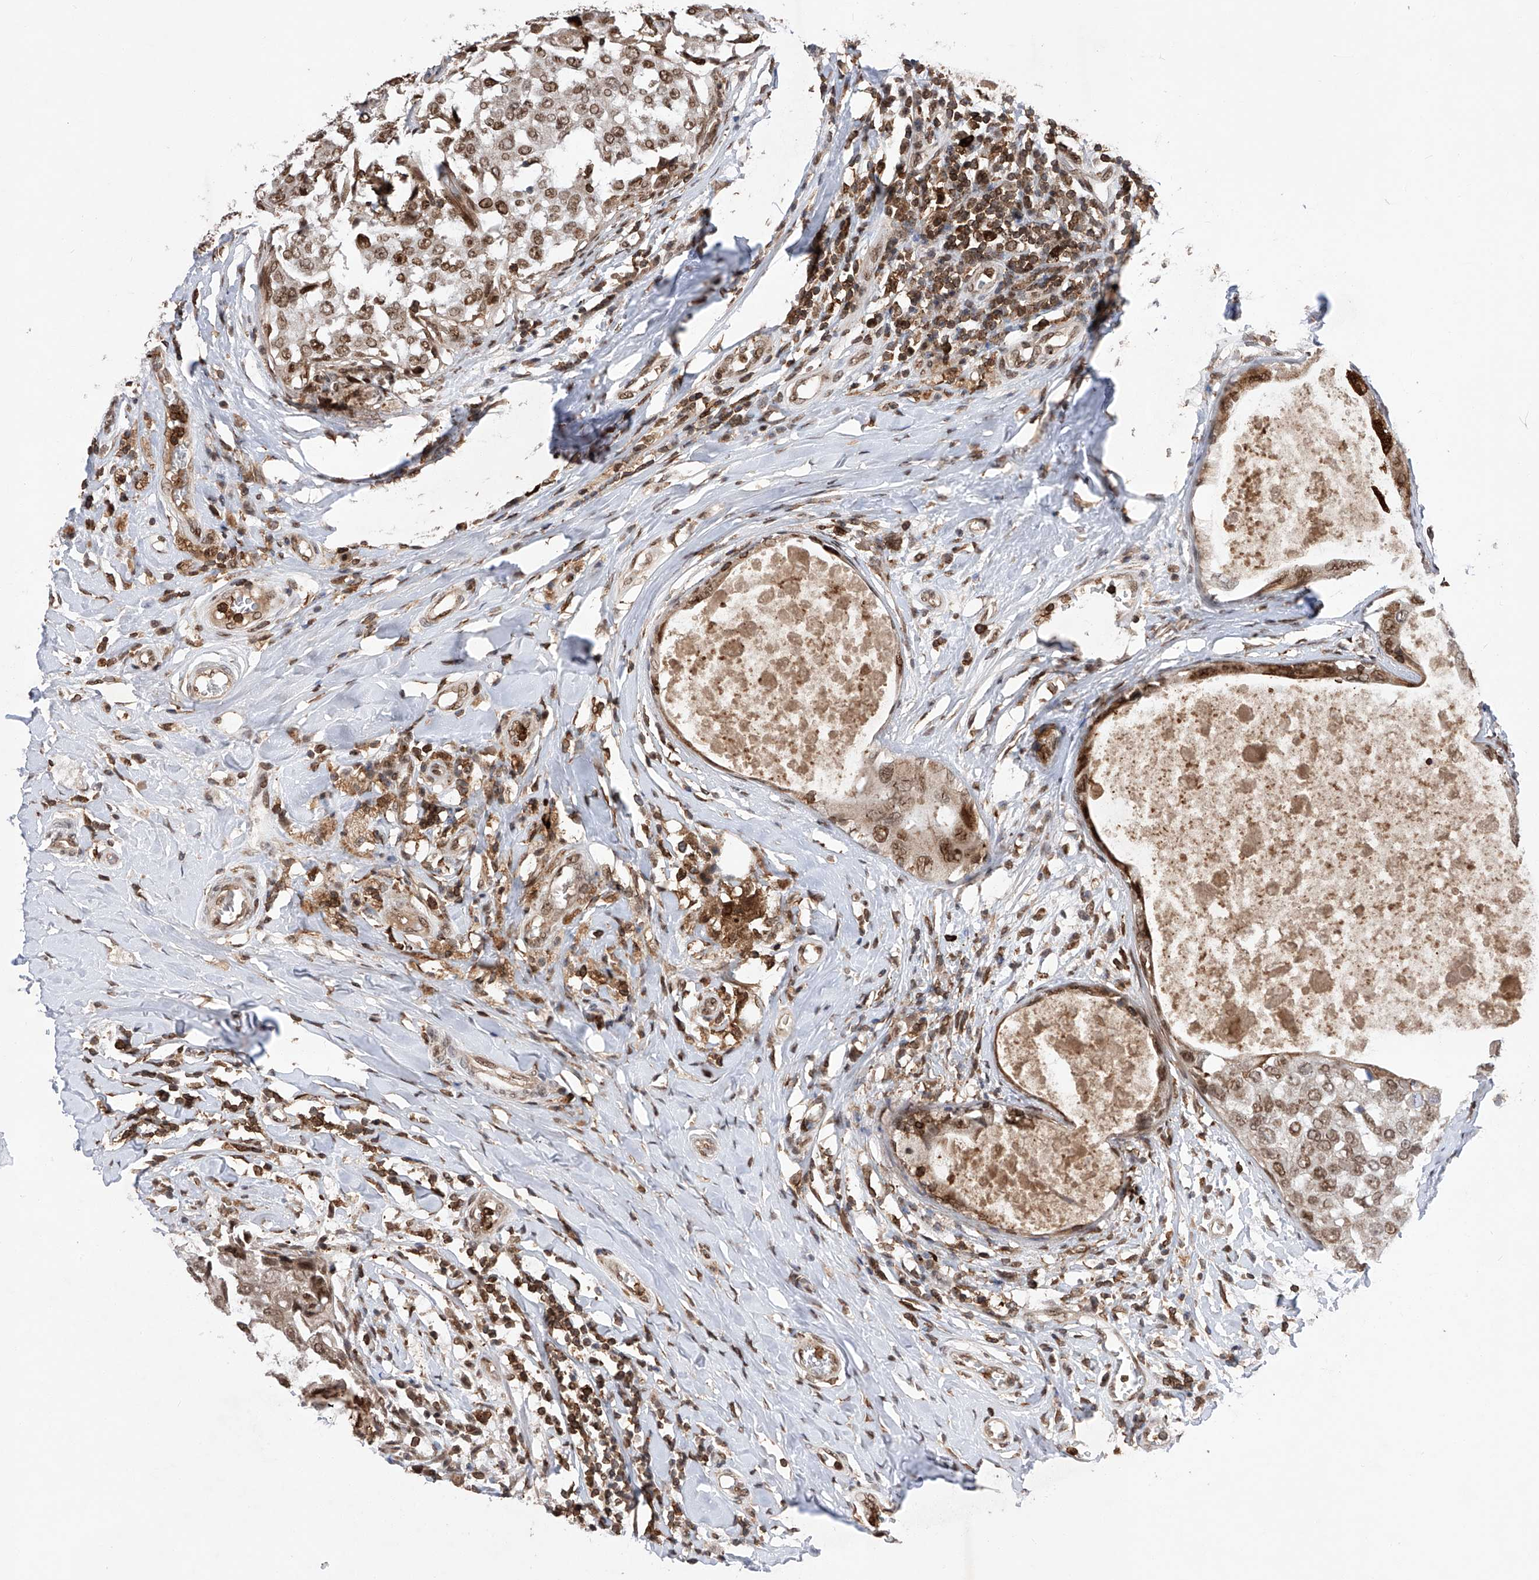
{"staining": {"intensity": "strong", "quantity": ">75%", "location": "nuclear"}, "tissue": "breast cancer", "cell_type": "Tumor cells", "image_type": "cancer", "snomed": [{"axis": "morphology", "description": "Duct carcinoma"}, {"axis": "topography", "description": "Breast"}], "caption": "Breast cancer tissue demonstrates strong nuclear positivity in approximately >75% of tumor cells, visualized by immunohistochemistry.", "gene": "ZNF280D", "patient": {"sex": "female", "age": 27}}